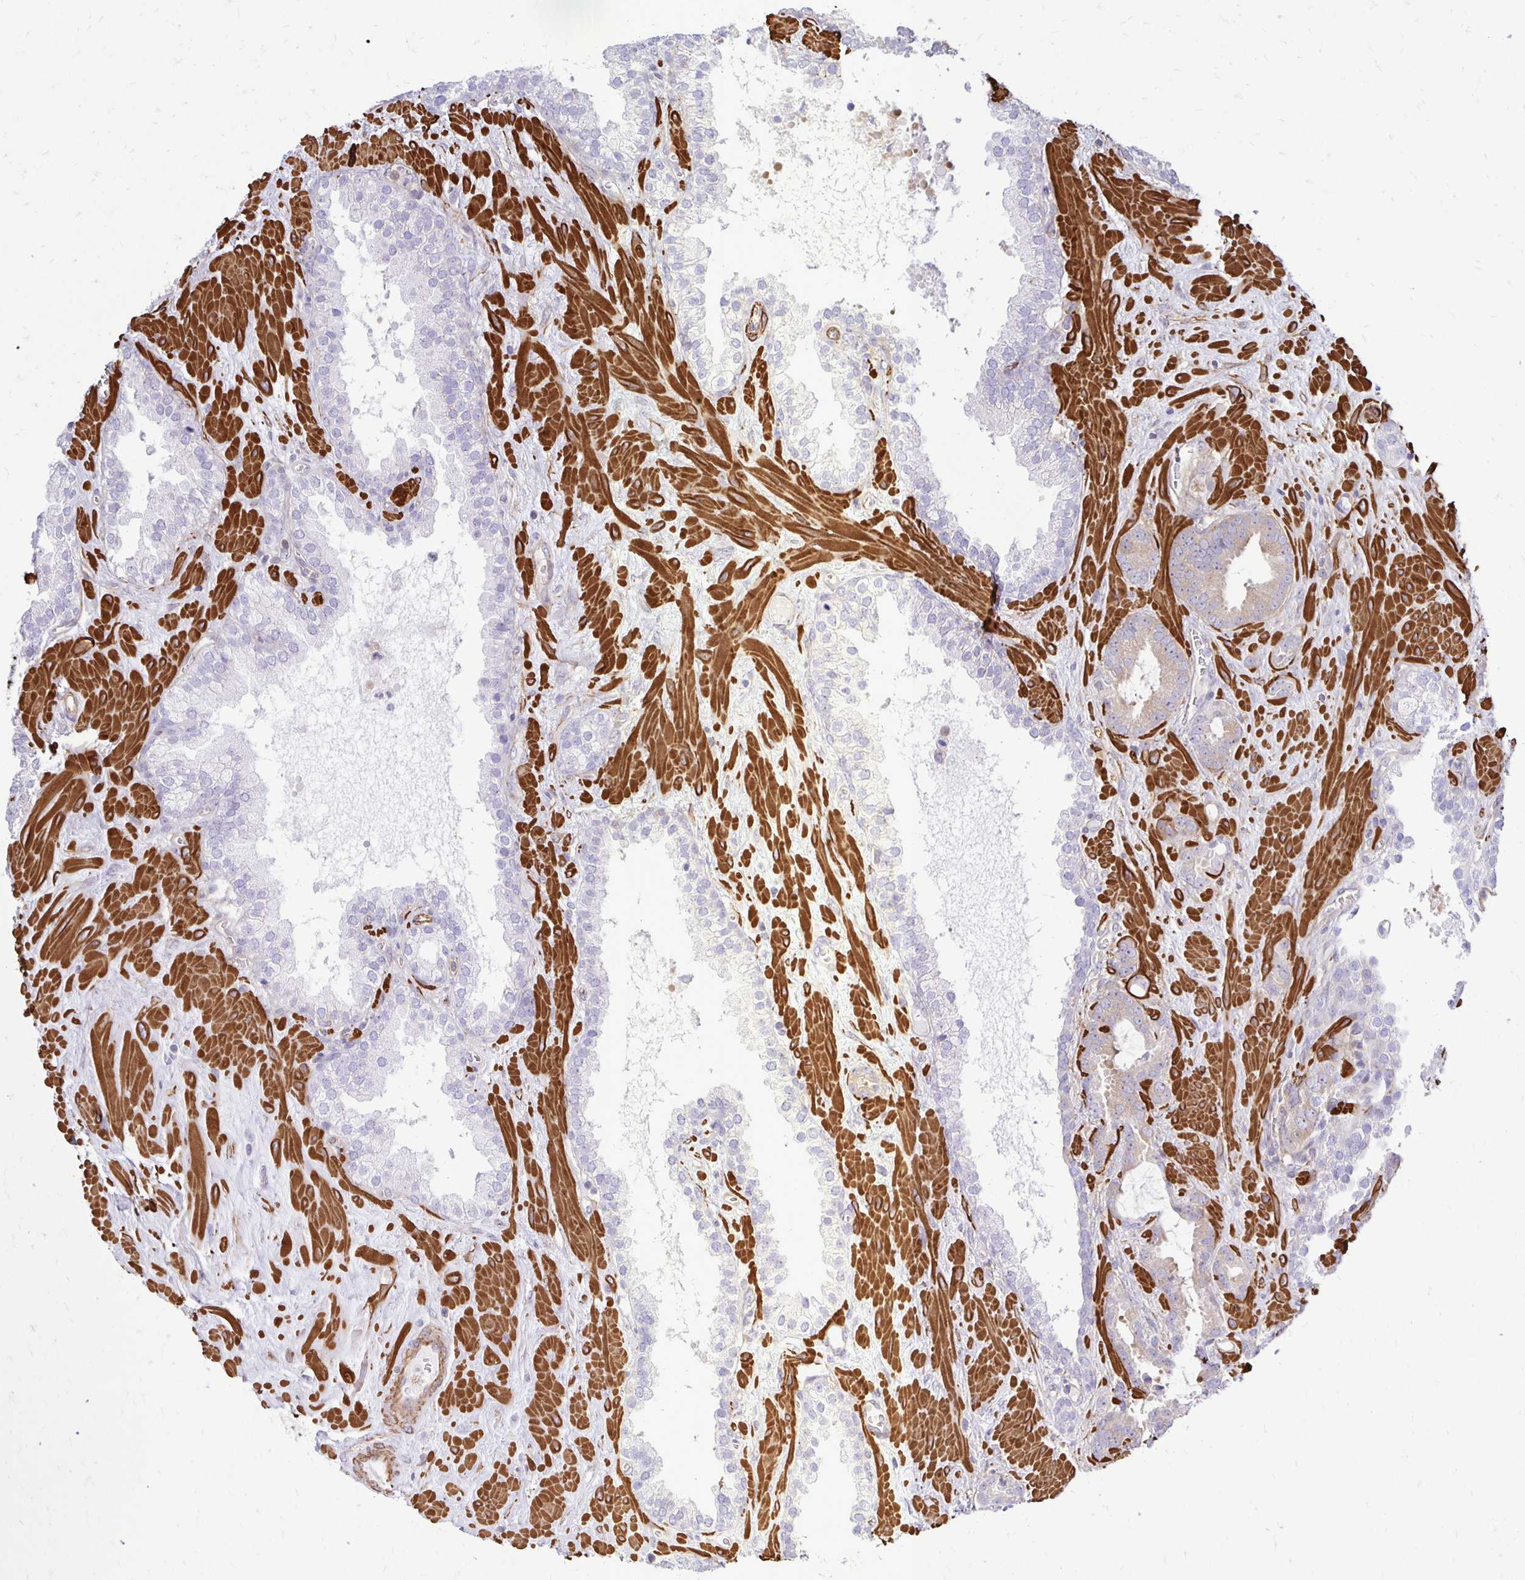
{"staining": {"intensity": "negative", "quantity": "none", "location": "none"}, "tissue": "prostate cancer", "cell_type": "Tumor cells", "image_type": "cancer", "snomed": [{"axis": "morphology", "description": "Adenocarcinoma, Low grade"}, {"axis": "topography", "description": "Prostate"}], "caption": "An image of prostate low-grade adenocarcinoma stained for a protein shows no brown staining in tumor cells. (Stains: DAB (3,3'-diaminobenzidine) IHC with hematoxylin counter stain, Microscopy: brightfield microscopy at high magnification).", "gene": "CTPS1", "patient": {"sex": "male", "age": 62}}